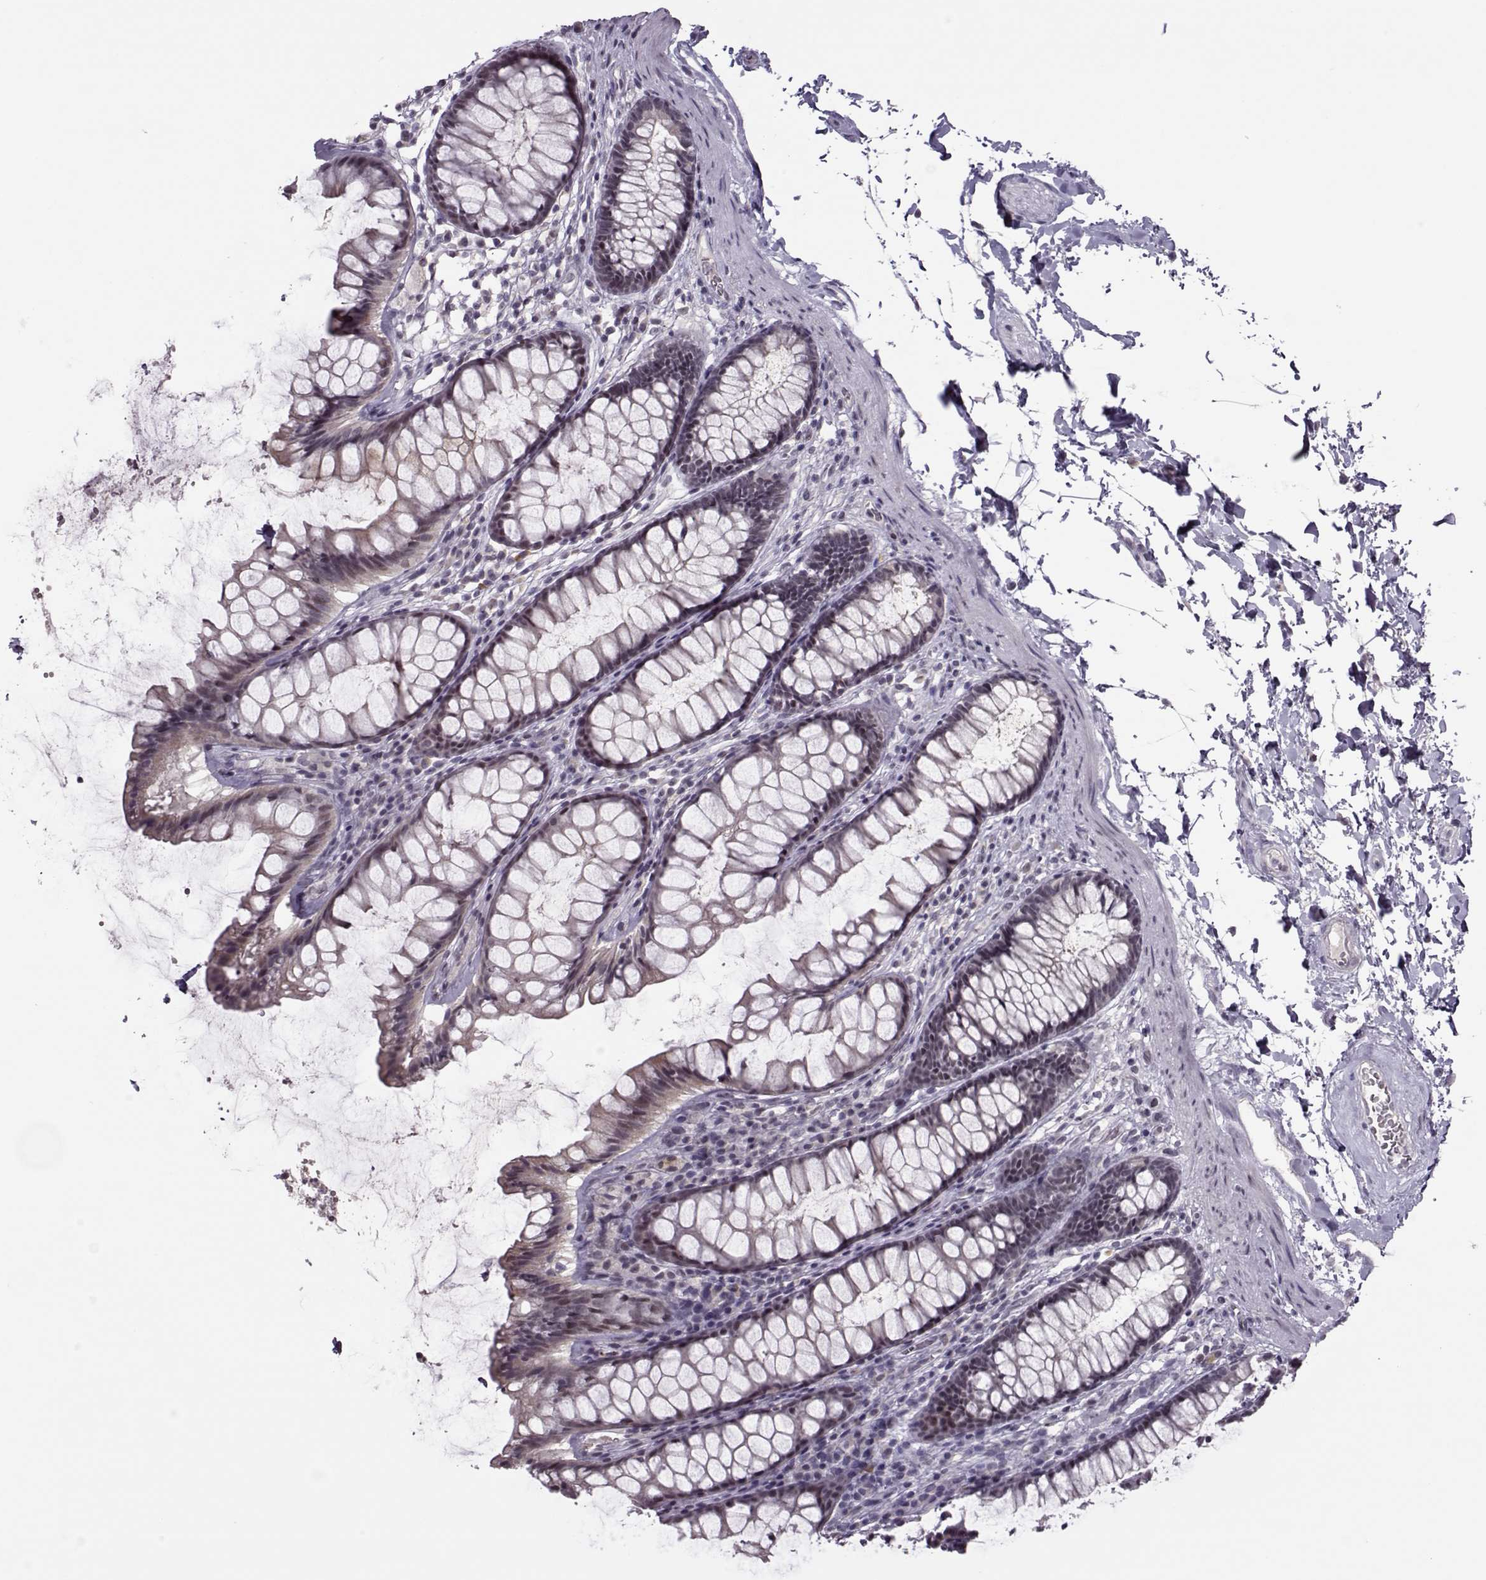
{"staining": {"intensity": "weak", "quantity": "25%-75%", "location": "nuclear"}, "tissue": "rectum", "cell_type": "Glandular cells", "image_type": "normal", "snomed": [{"axis": "morphology", "description": "Normal tissue, NOS"}, {"axis": "topography", "description": "Rectum"}], "caption": "Immunohistochemistry (IHC) of benign rectum exhibits low levels of weak nuclear positivity in about 25%-75% of glandular cells. Ihc stains the protein of interest in brown and the nuclei are stained blue.", "gene": "LIN28A", "patient": {"sex": "male", "age": 72}}